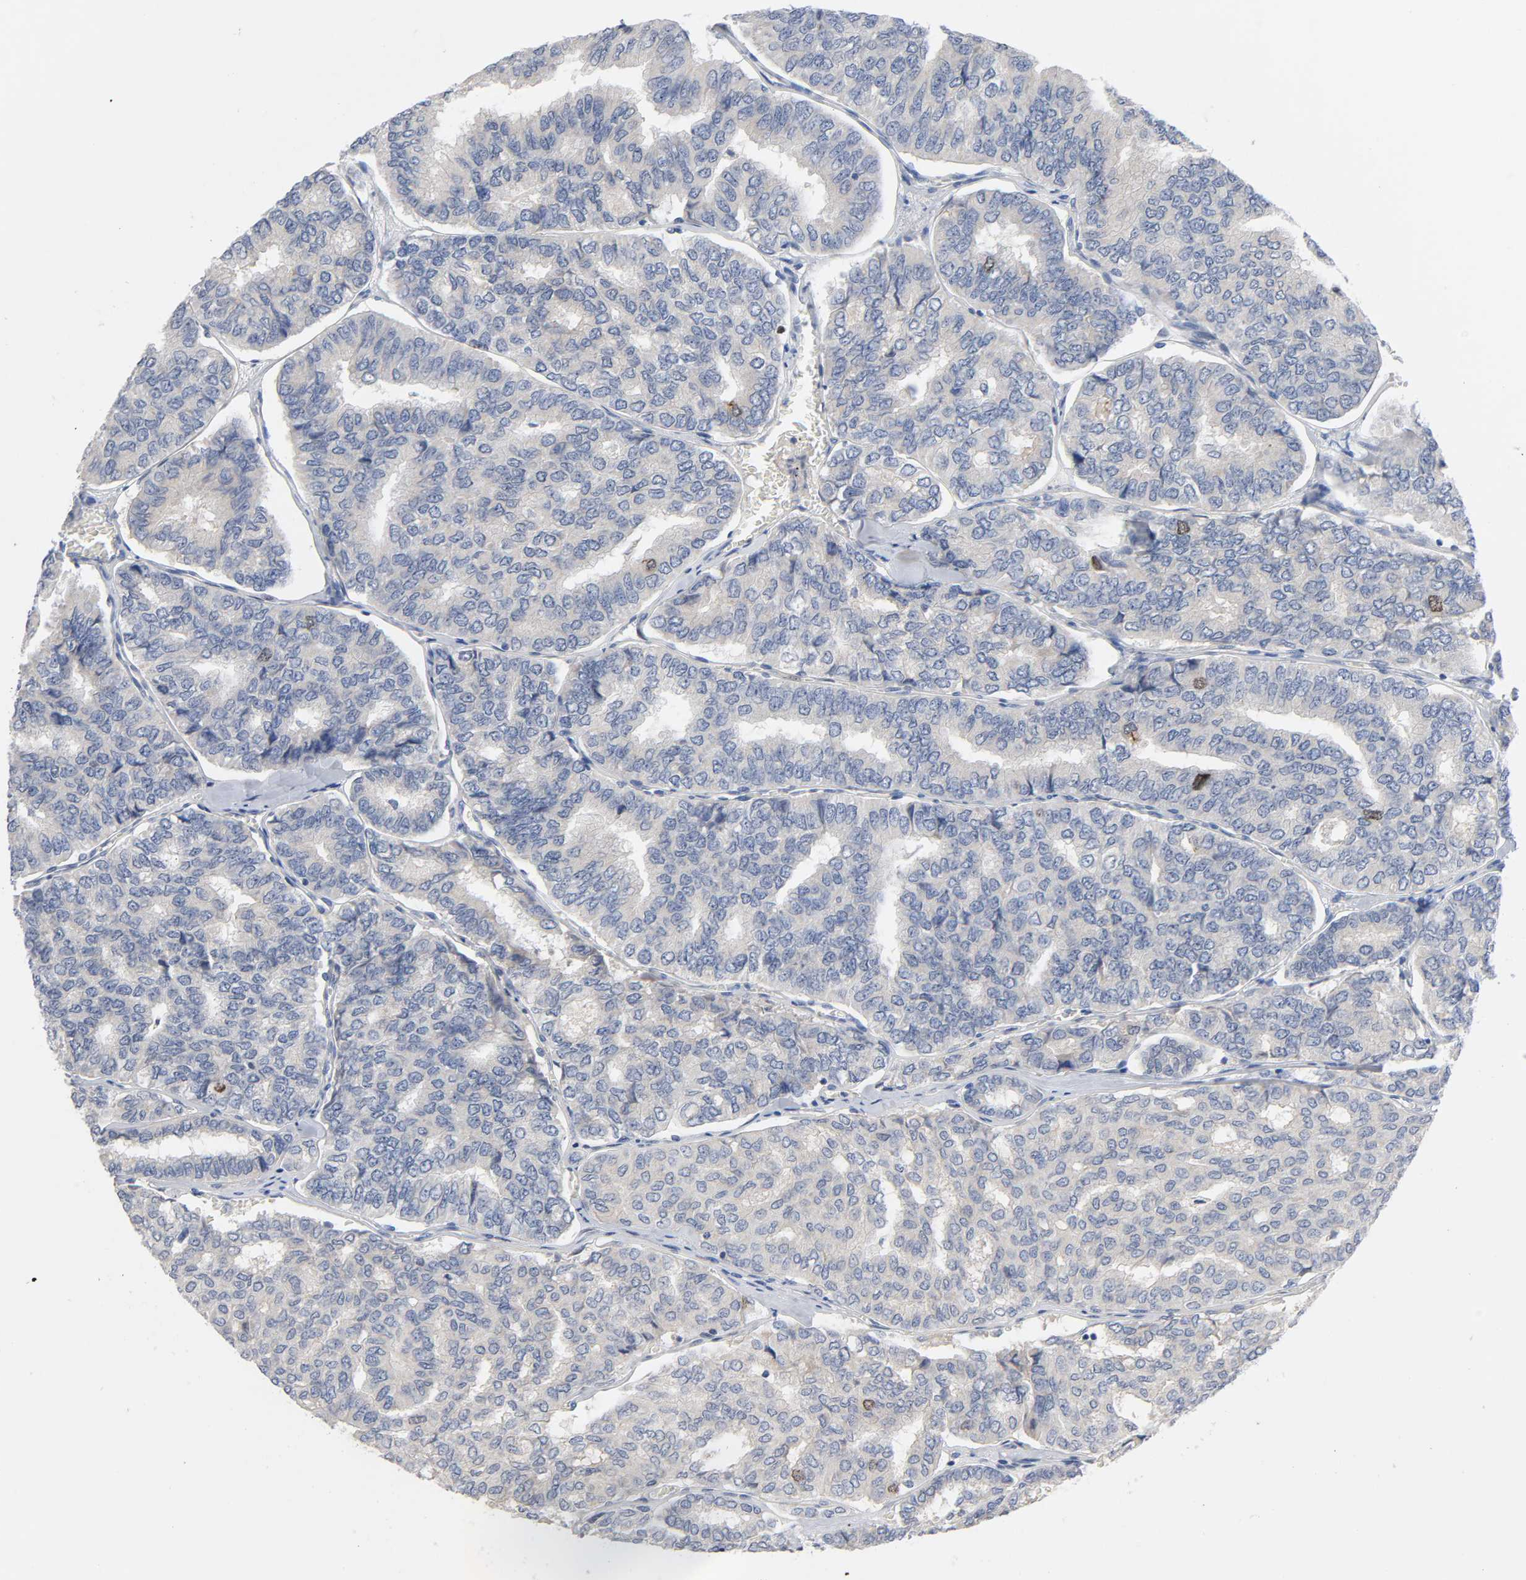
{"staining": {"intensity": "negative", "quantity": "none", "location": "none"}, "tissue": "thyroid cancer", "cell_type": "Tumor cells", "image_type": "cancer", "snomed": [{"axis": "morphology", "description": "Papillary adenocarcinoma, NOS"}, {"axis": "topography", "description": "Thyroid gland"}], "caption": "Immunohistochemistry image of neoplastic tissue: thyroid papillary adenocarcinoma stained with DAB shows no significant protein positivity in tumor cells. (DAB (3,3'-diaminobenzidine) immunohistochemistry, high magnification).", "gene": "BIRC5", "patient": {"sex": "female", "age": 35}}